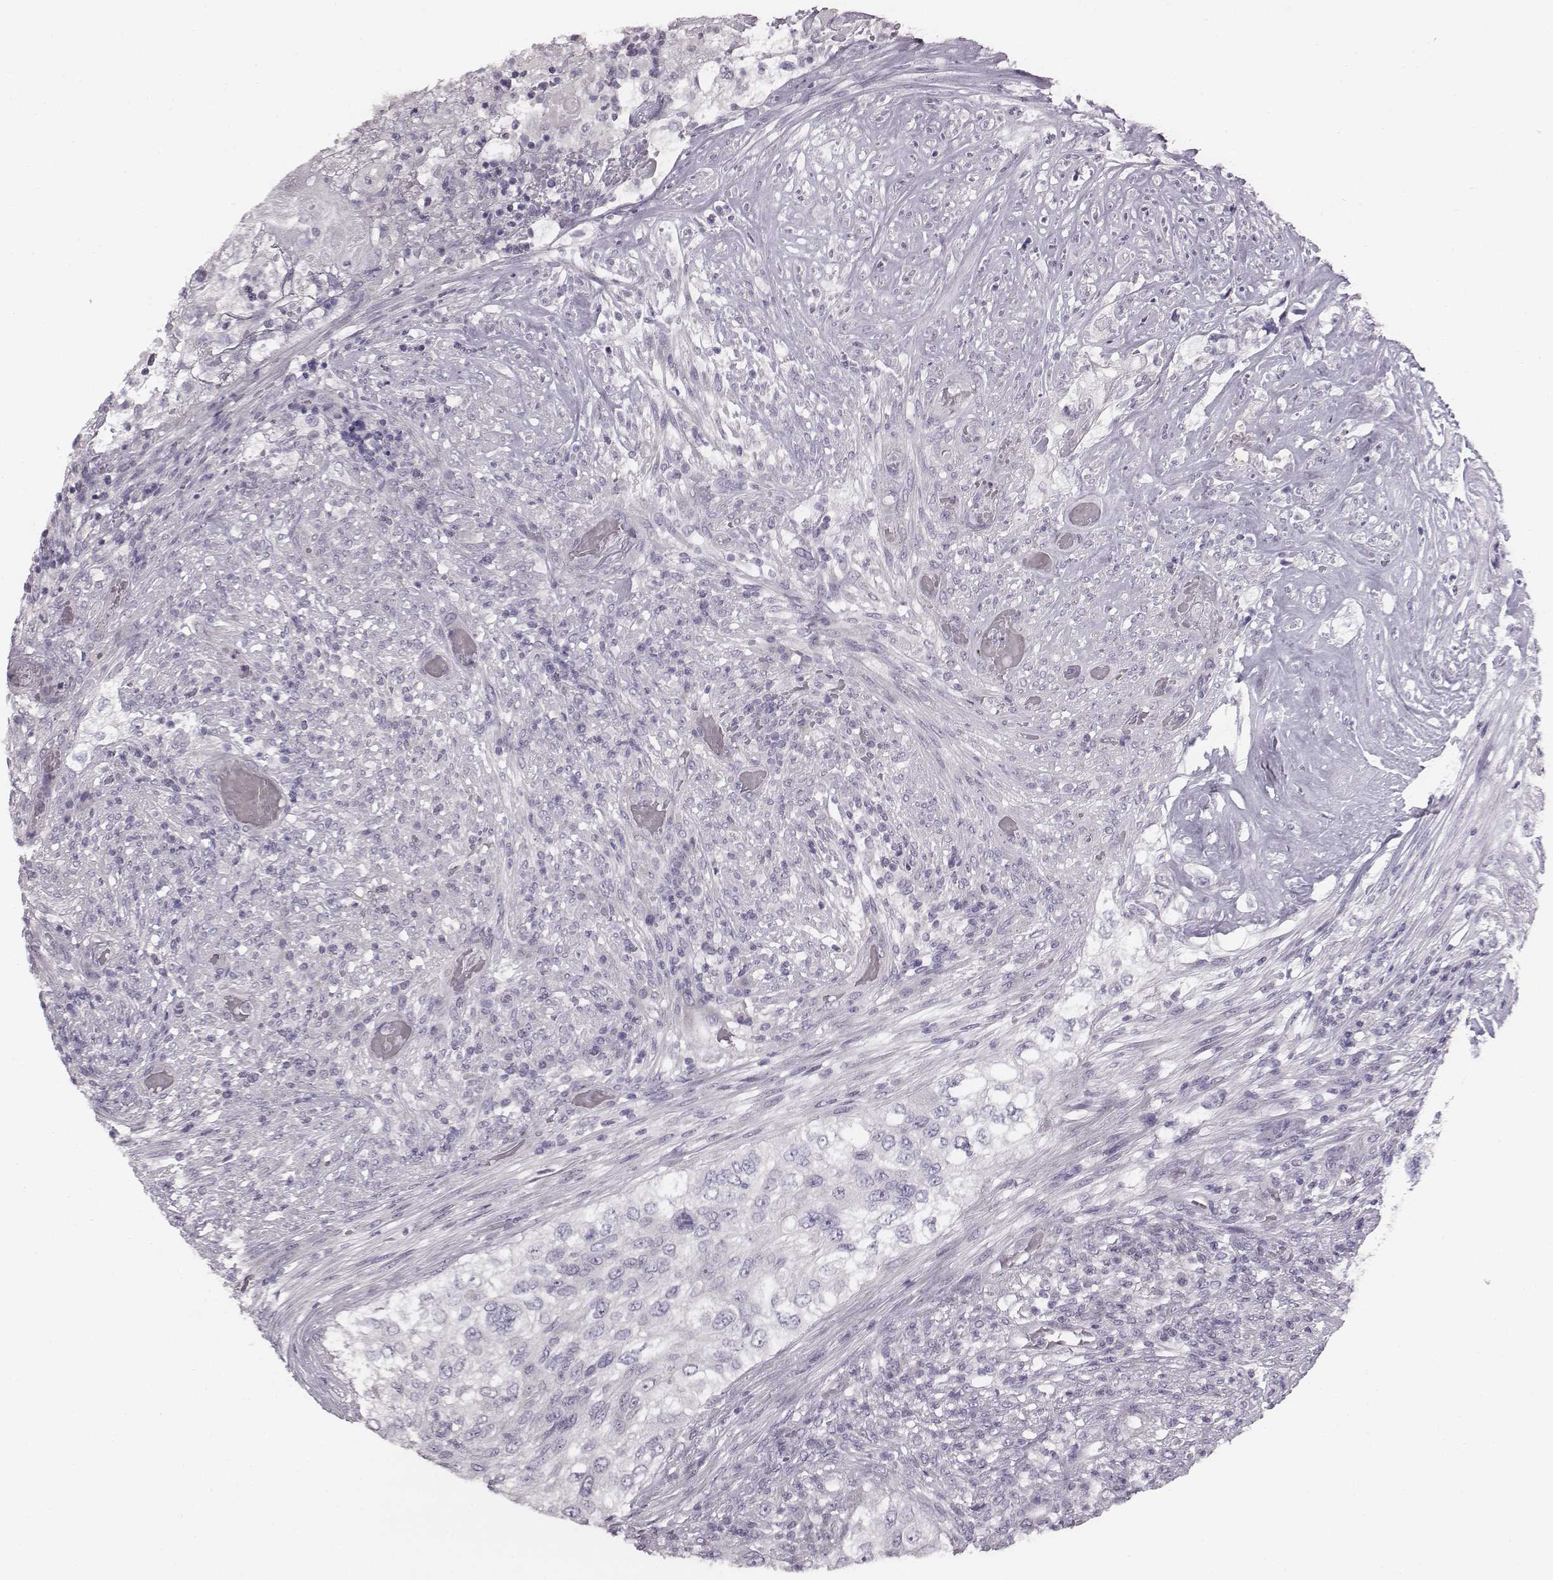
{"staining": {"intensity": "negative", "quantity": "none", "location": "none"}, "tissue": "urothelial cancer", "cell_type": "Tumor cells", "image_type": "cancer", "snomed": [{"axis": "morphology", "description": "Urothelial carcinoma, High grade"}, {"axis": "topography", "description": "Urinary bladder"}], "caption": "The histopathology image exhibits no staining of tumor cells in high-grade urothelial carcinoma.", "gene": "PDE8B", "patient": {"sex": "female", "age": 60}}